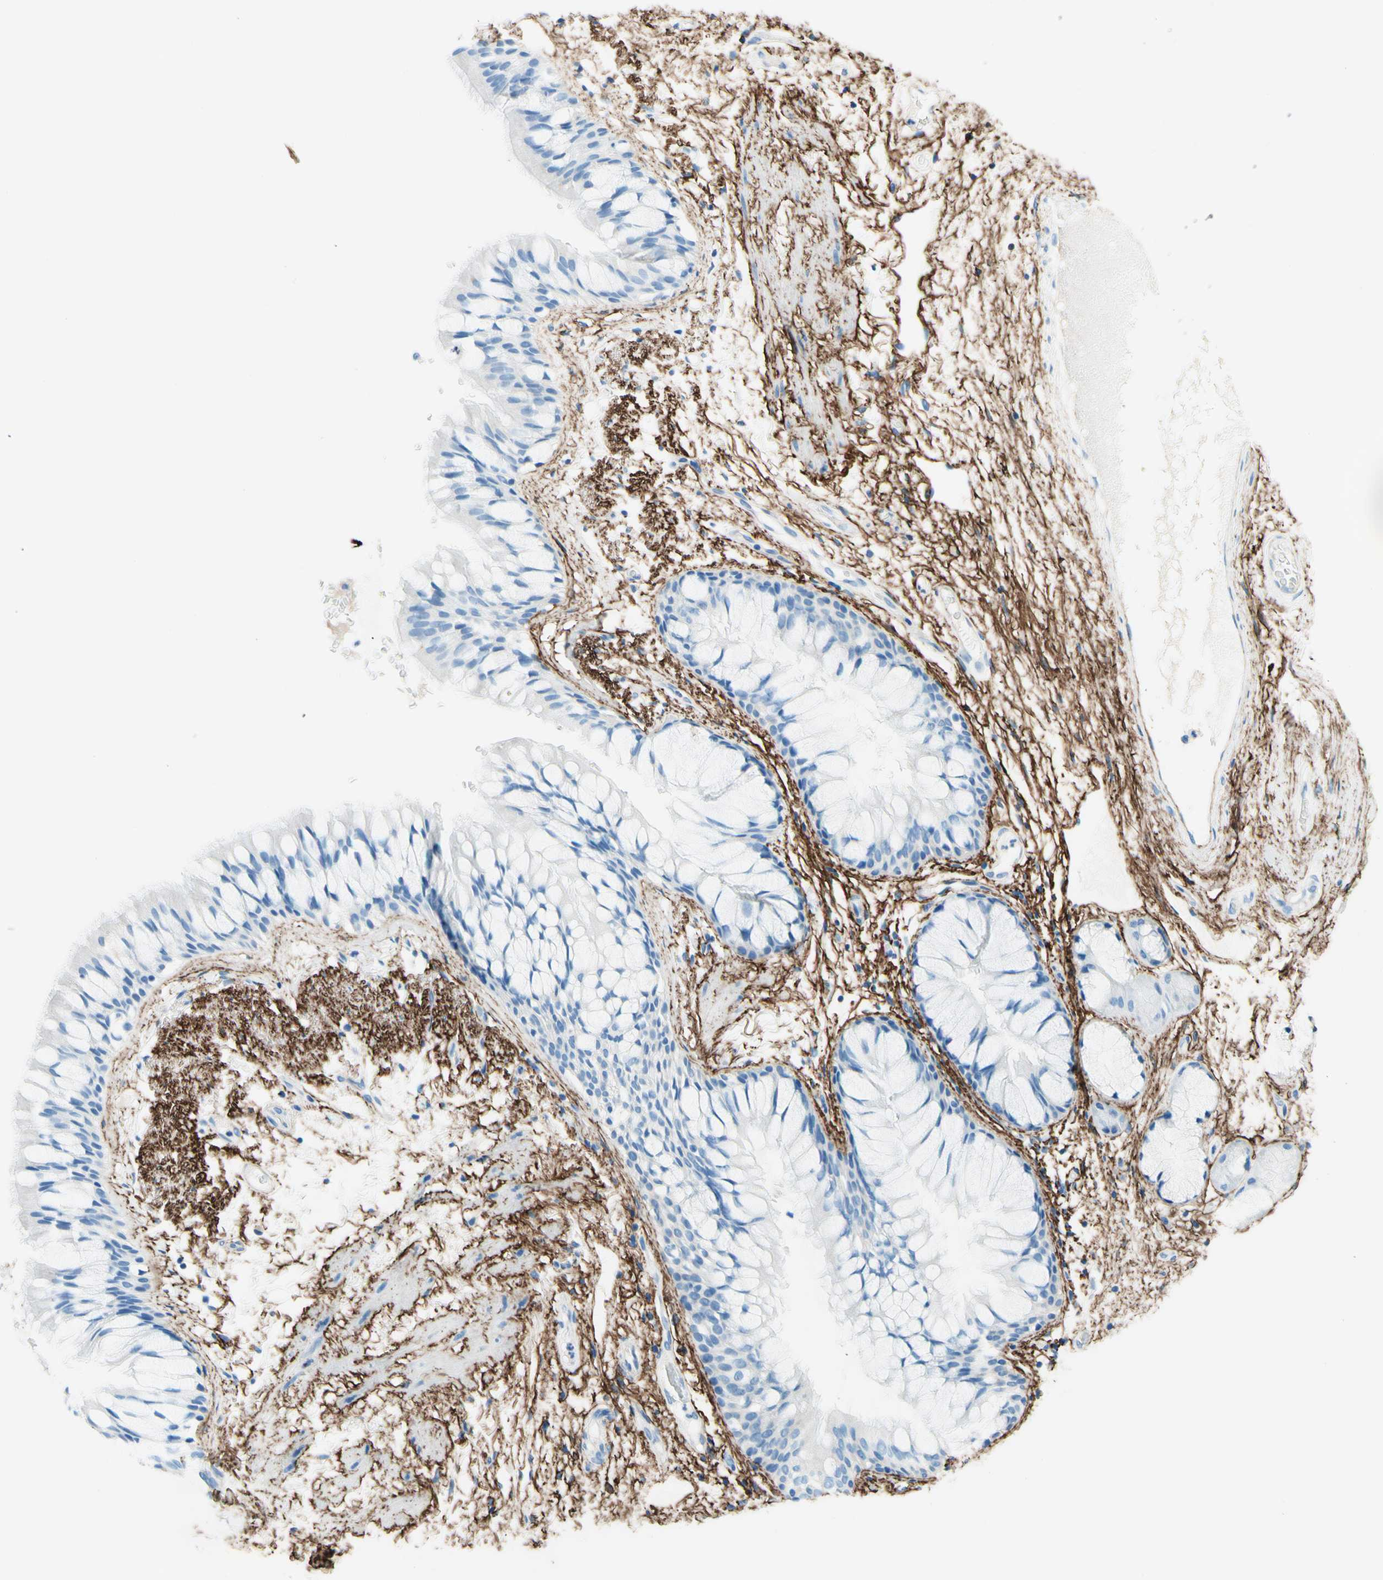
{"staining": {"intensity": "negative", "quantity": "none", "location": "none"}, "tissue": "bronchus", "cell_type": "Respiratory epithelial cells", "image_type": "normal", "snomed": [{"axis": "morphology", "description": "Normal tissue, NOS"}, {"axis": "topography", "description": "Bronchus"}], "caption": "Bronchus stained for a protein using immunohistochemistry displays no positivity respiratory epithelial cells.", "gene": "MFAP5", "patient": {"sex": "male", "age": 66}}